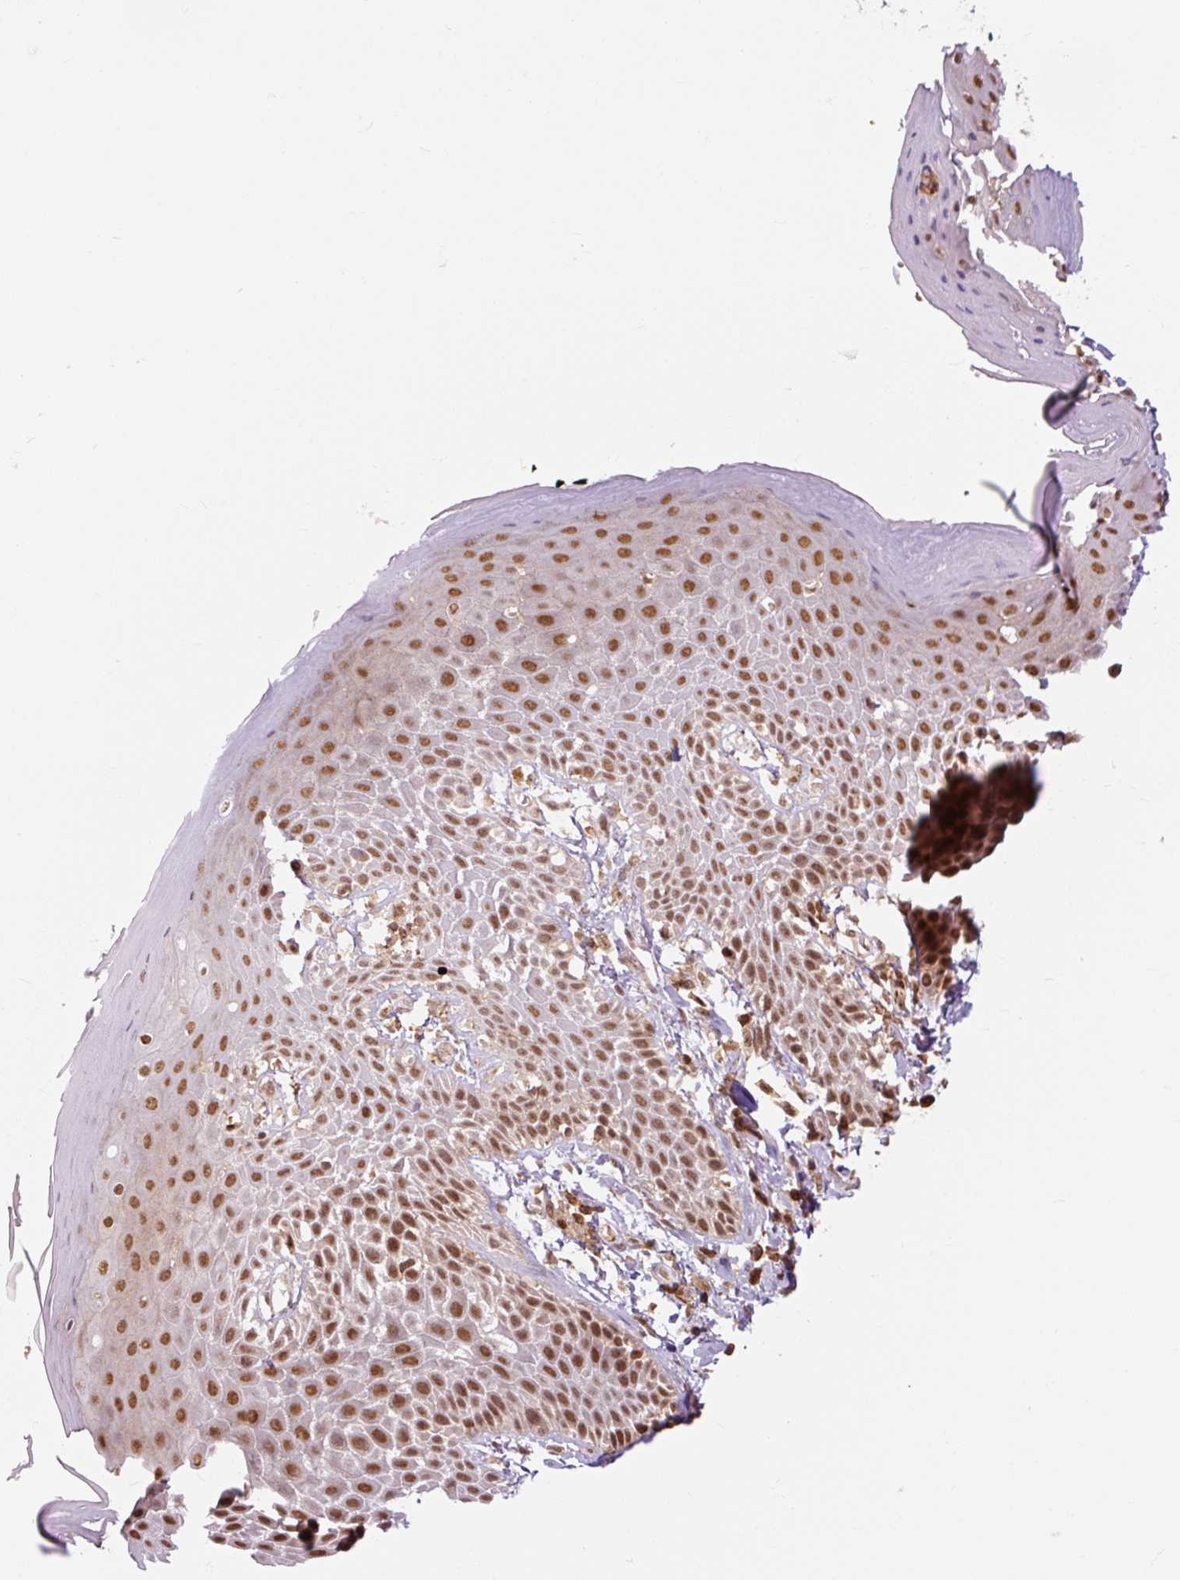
{"staining": {"intensity": "moderate", "quantity": ">75%", "location": "nuclear"}, "tissue": "skin", "cell_type": "Epidermal cells", "image_type": "normal", "snomed": [{"axis": "morphology", "description": "Normal tissue, NOS"}, {"axis": "topography", "description": "Peripheral nerve tissue"}], "caption": "IHC histopathology image of normal skin: skin stained using IHC reveals medium levels of moderate protein expression localized specifically in the nuclear of epidermal cells, appearing as a nuclear brown color.", "gene": "CSTF1", "patient": {"sex": "male", "age": 51}}